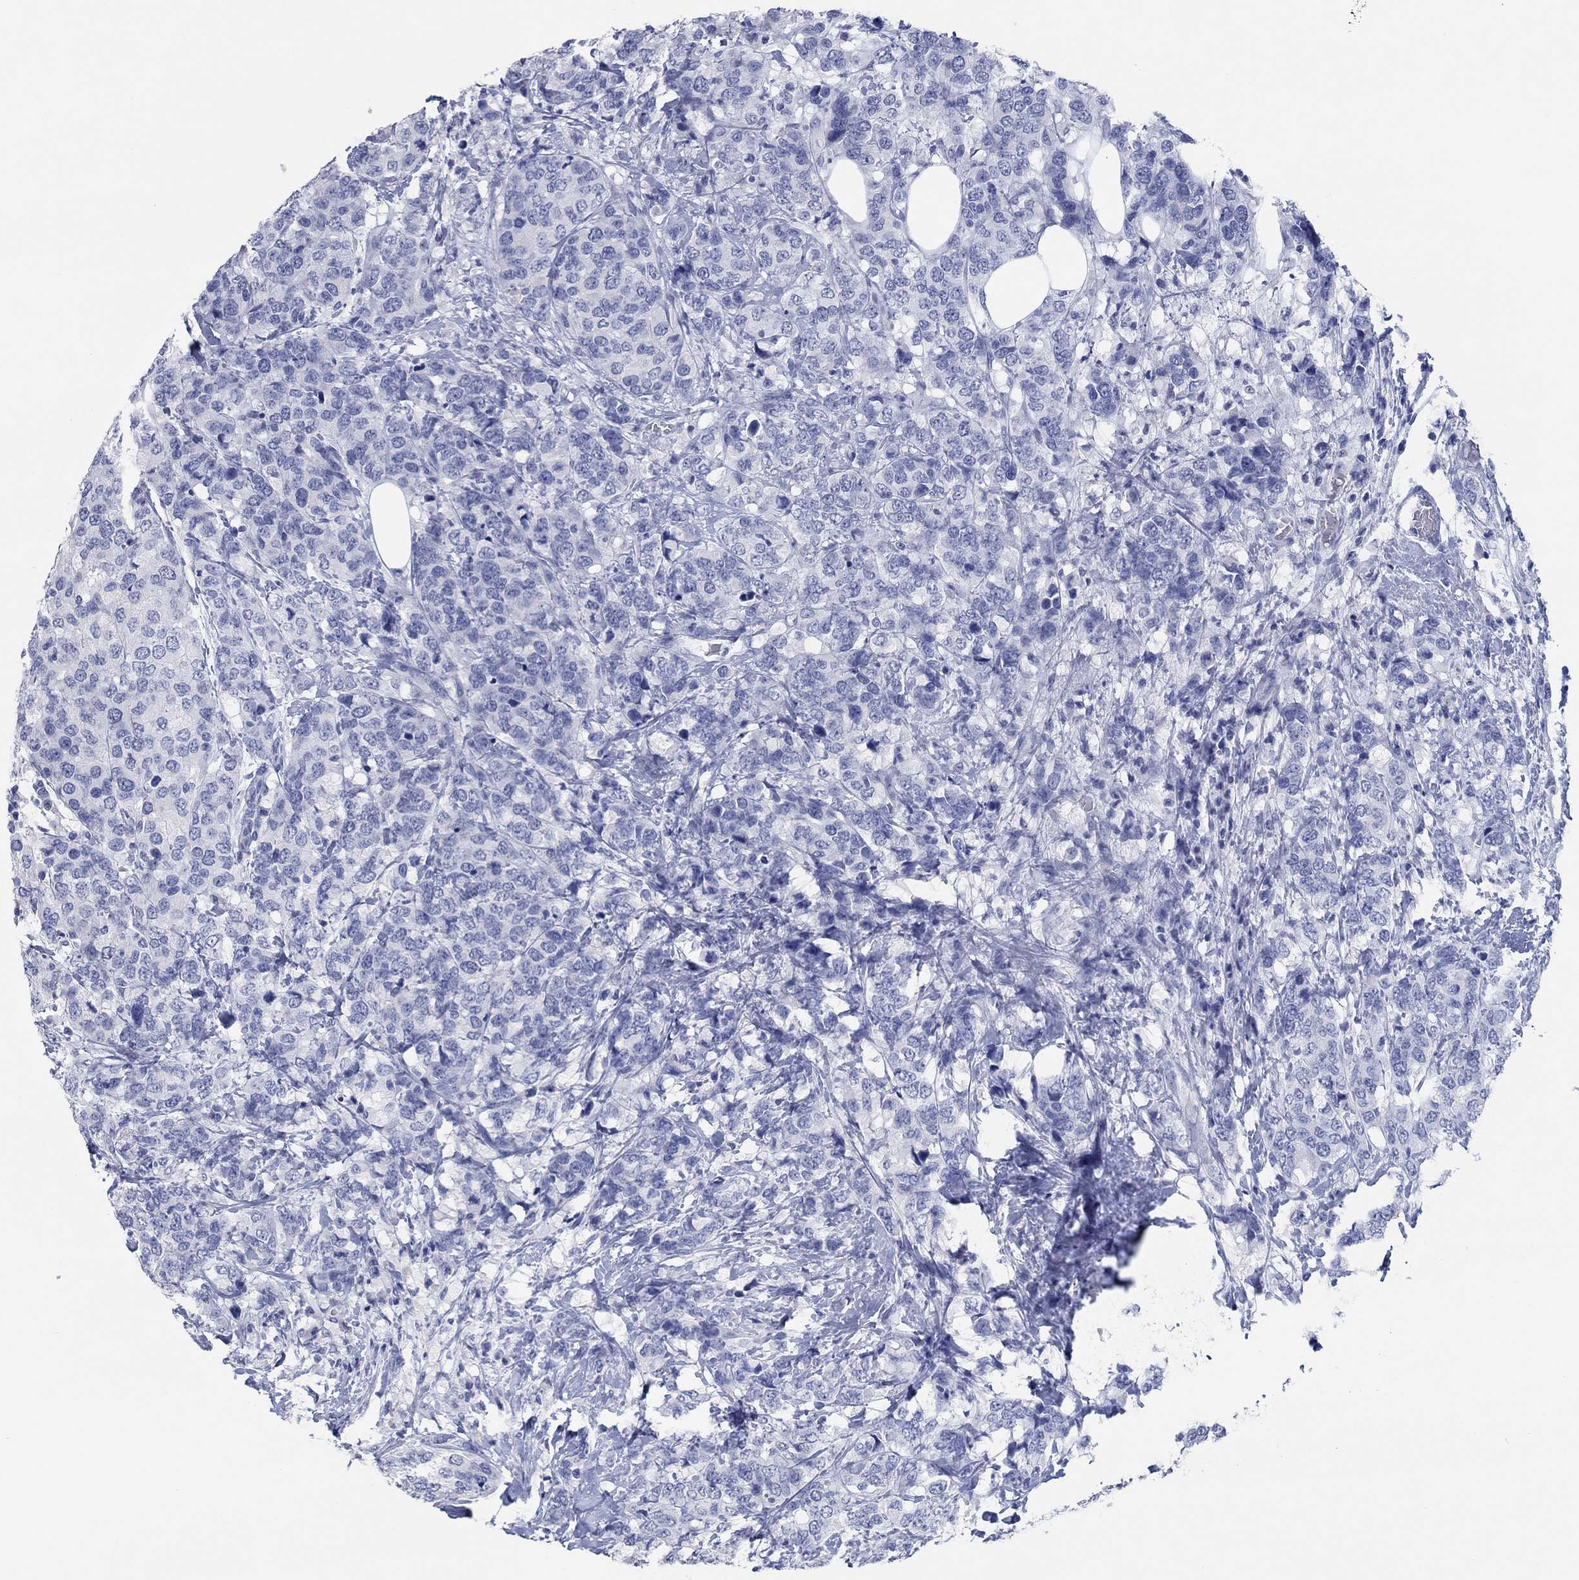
{"staining": {"intensity": "negative", "quantity": "none", "location": "none"}, "tissue": "breast cancer", "cell_type": "Tumor cells", "image_type": "cancer", "snomed": [{"axis": "morphology", "description": "Lobular carcinoma"}, {"axis": "topography", "description": "Breast"}], "caption": "Immunohistochemical staining of breast cancer (lobular carcinoma) exhibits no significant positivity in tumor cells. Nuclei are stained in blue.", "gene": "POU5F1", "patient": {"sex": "female", "age": 59}}